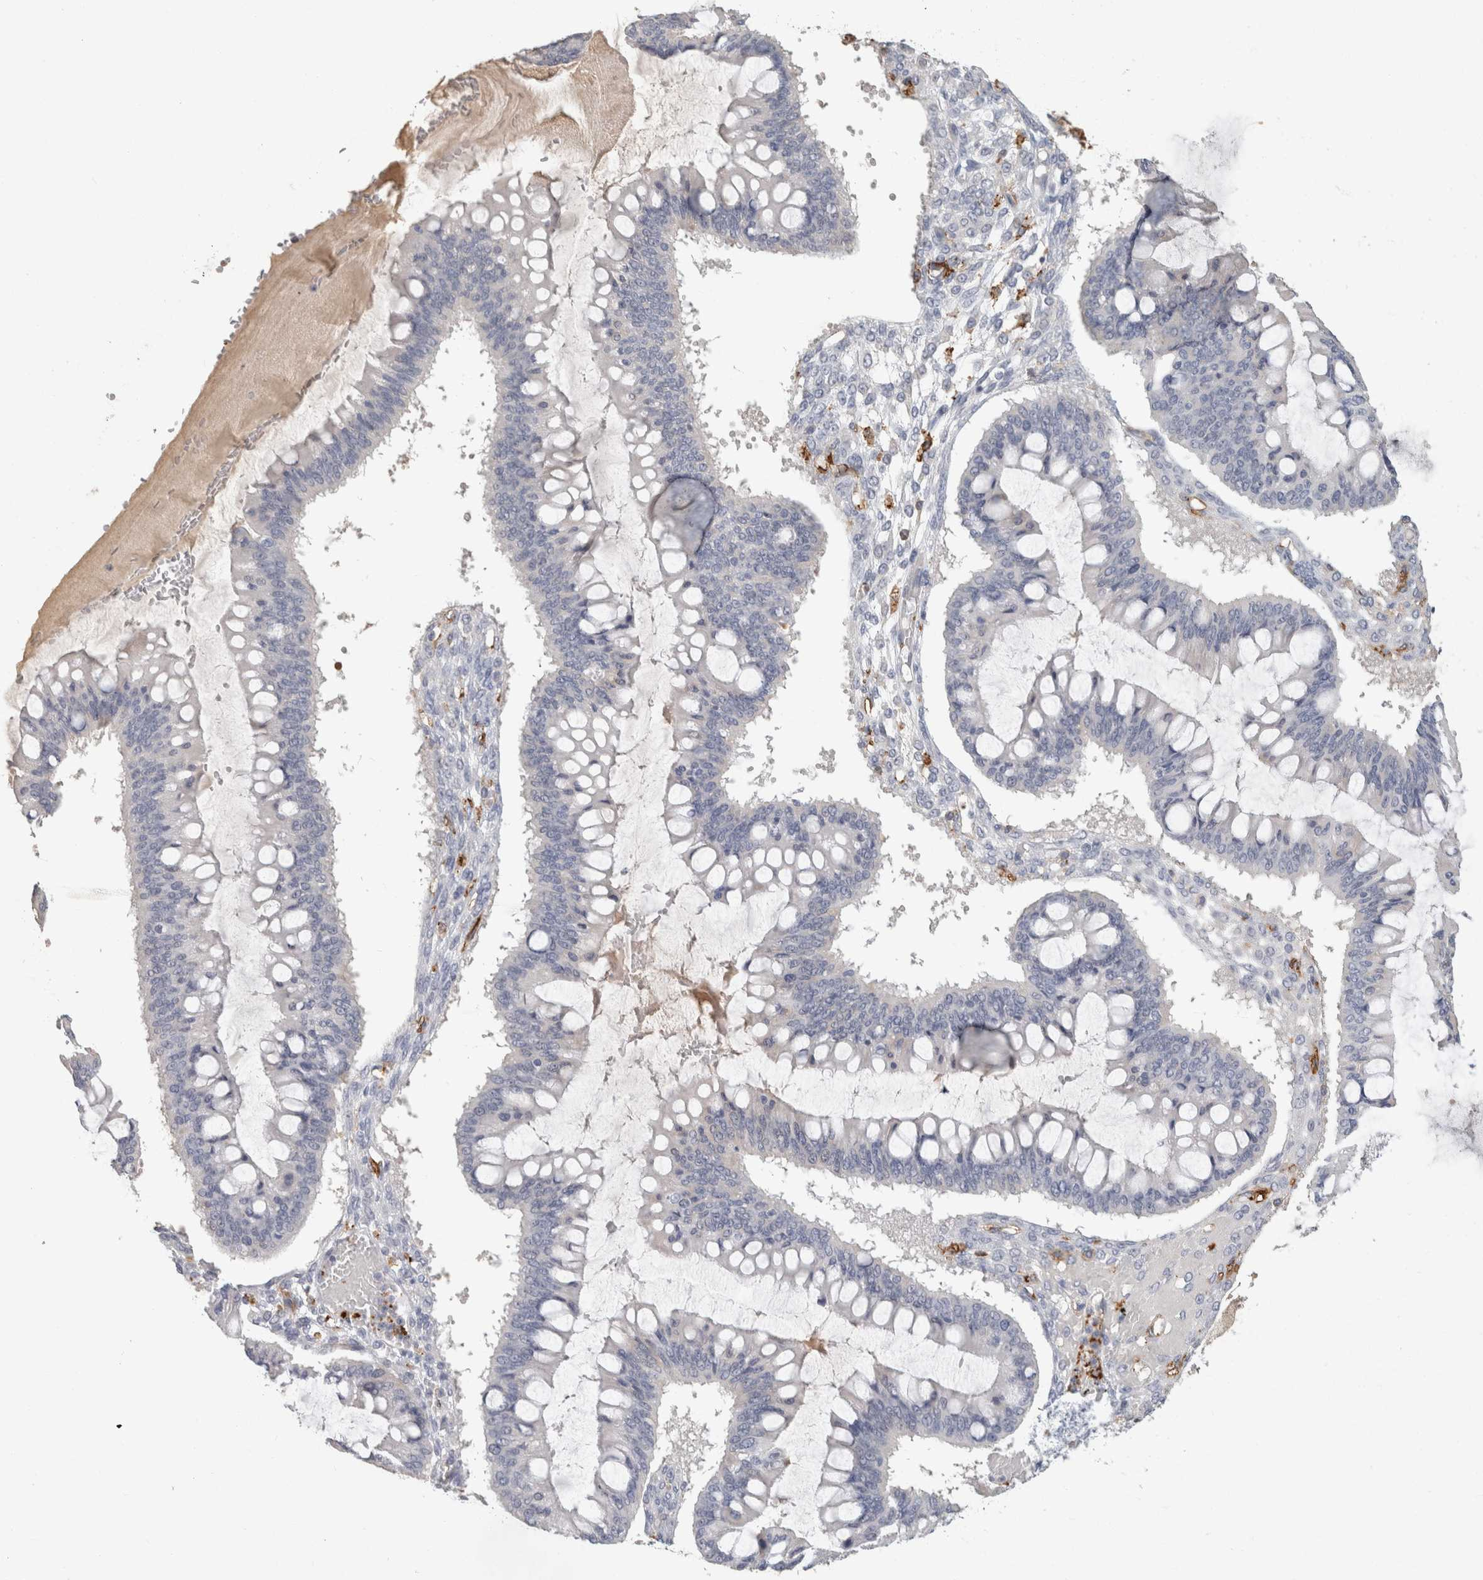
{"staining": {"intensity": "negative", "quantity": "none", "location": "none"}, "tissue": "ovarian cancer", "cell_type": "Tumor cells", "image_type": "cancer", "snomed": [{"axis": "morphology", "description": "Cystadenocarcinoma, mucinous, NOS"}, {"axis": "topography", "description": "Ovary"}], "caption": "Ovarian cancer was stained to show a protein in brown. There is no significant staining in tumor cells. (Immunohistochemistry, brightfield microscopy, high magnification).", "gene": "CD36", "patient": {"sex": "female", "age": 73}}